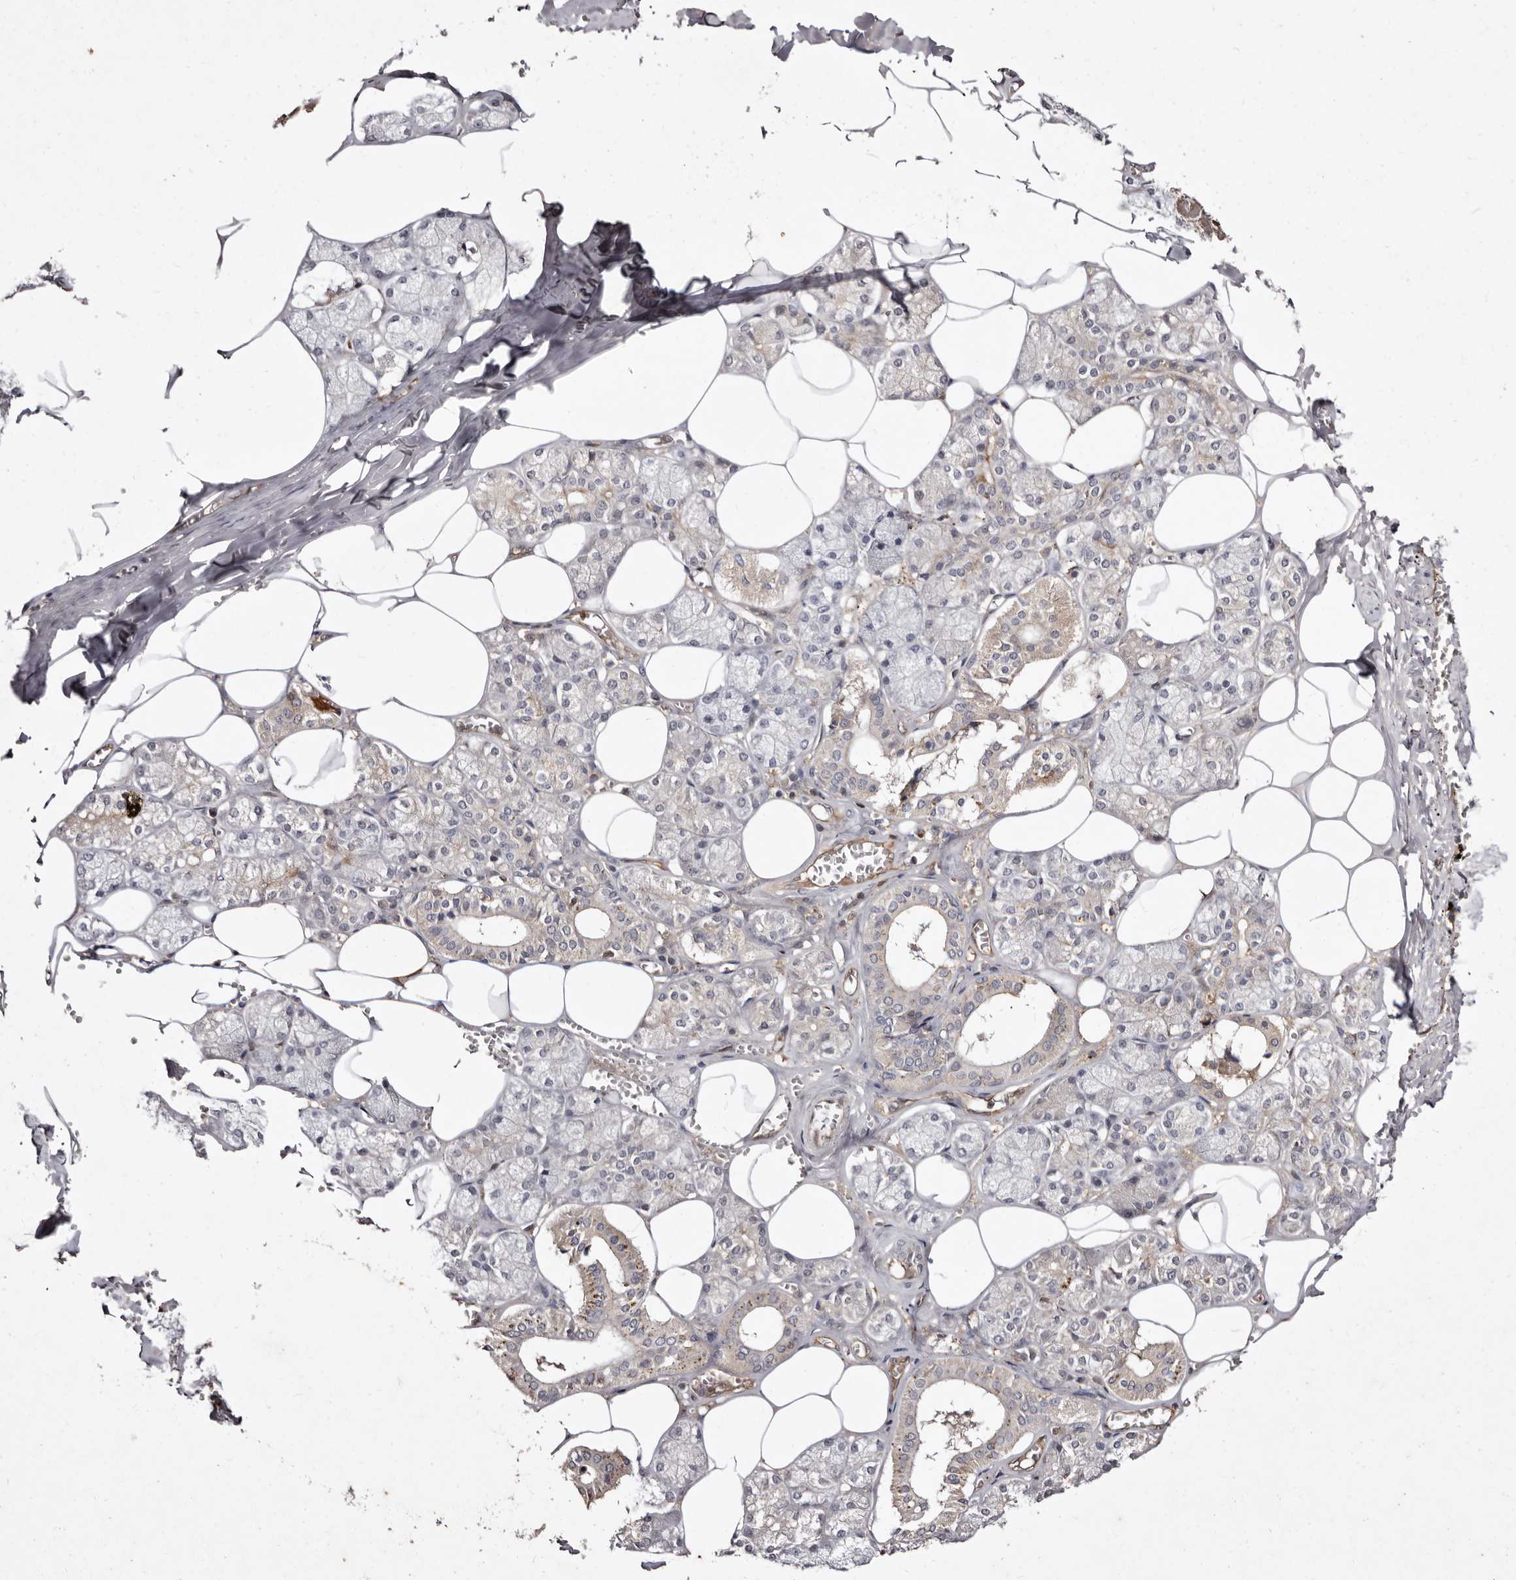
{"staining": {"intensity": "weak", "quantity": "25%-75%", "location": "cytoplasmic/membranous"}, "tissue": "salivary gland", "cell_type": "Glandular cells", "image_type": "normal", "snomed": [{"axis": "morphology", "description": "Normal tissue, NOS"}, {"axis": "topography", "description": "Salivary gland"}], "caption": "This micrograph demonstrates IHC staining of normal salivary gland, with low weak cytoplasmic/membranous staining in approximately 25%-75% of glandular cells.", "gene": "GIMAP4", "patient": {"sex": "male", "age": 62}}